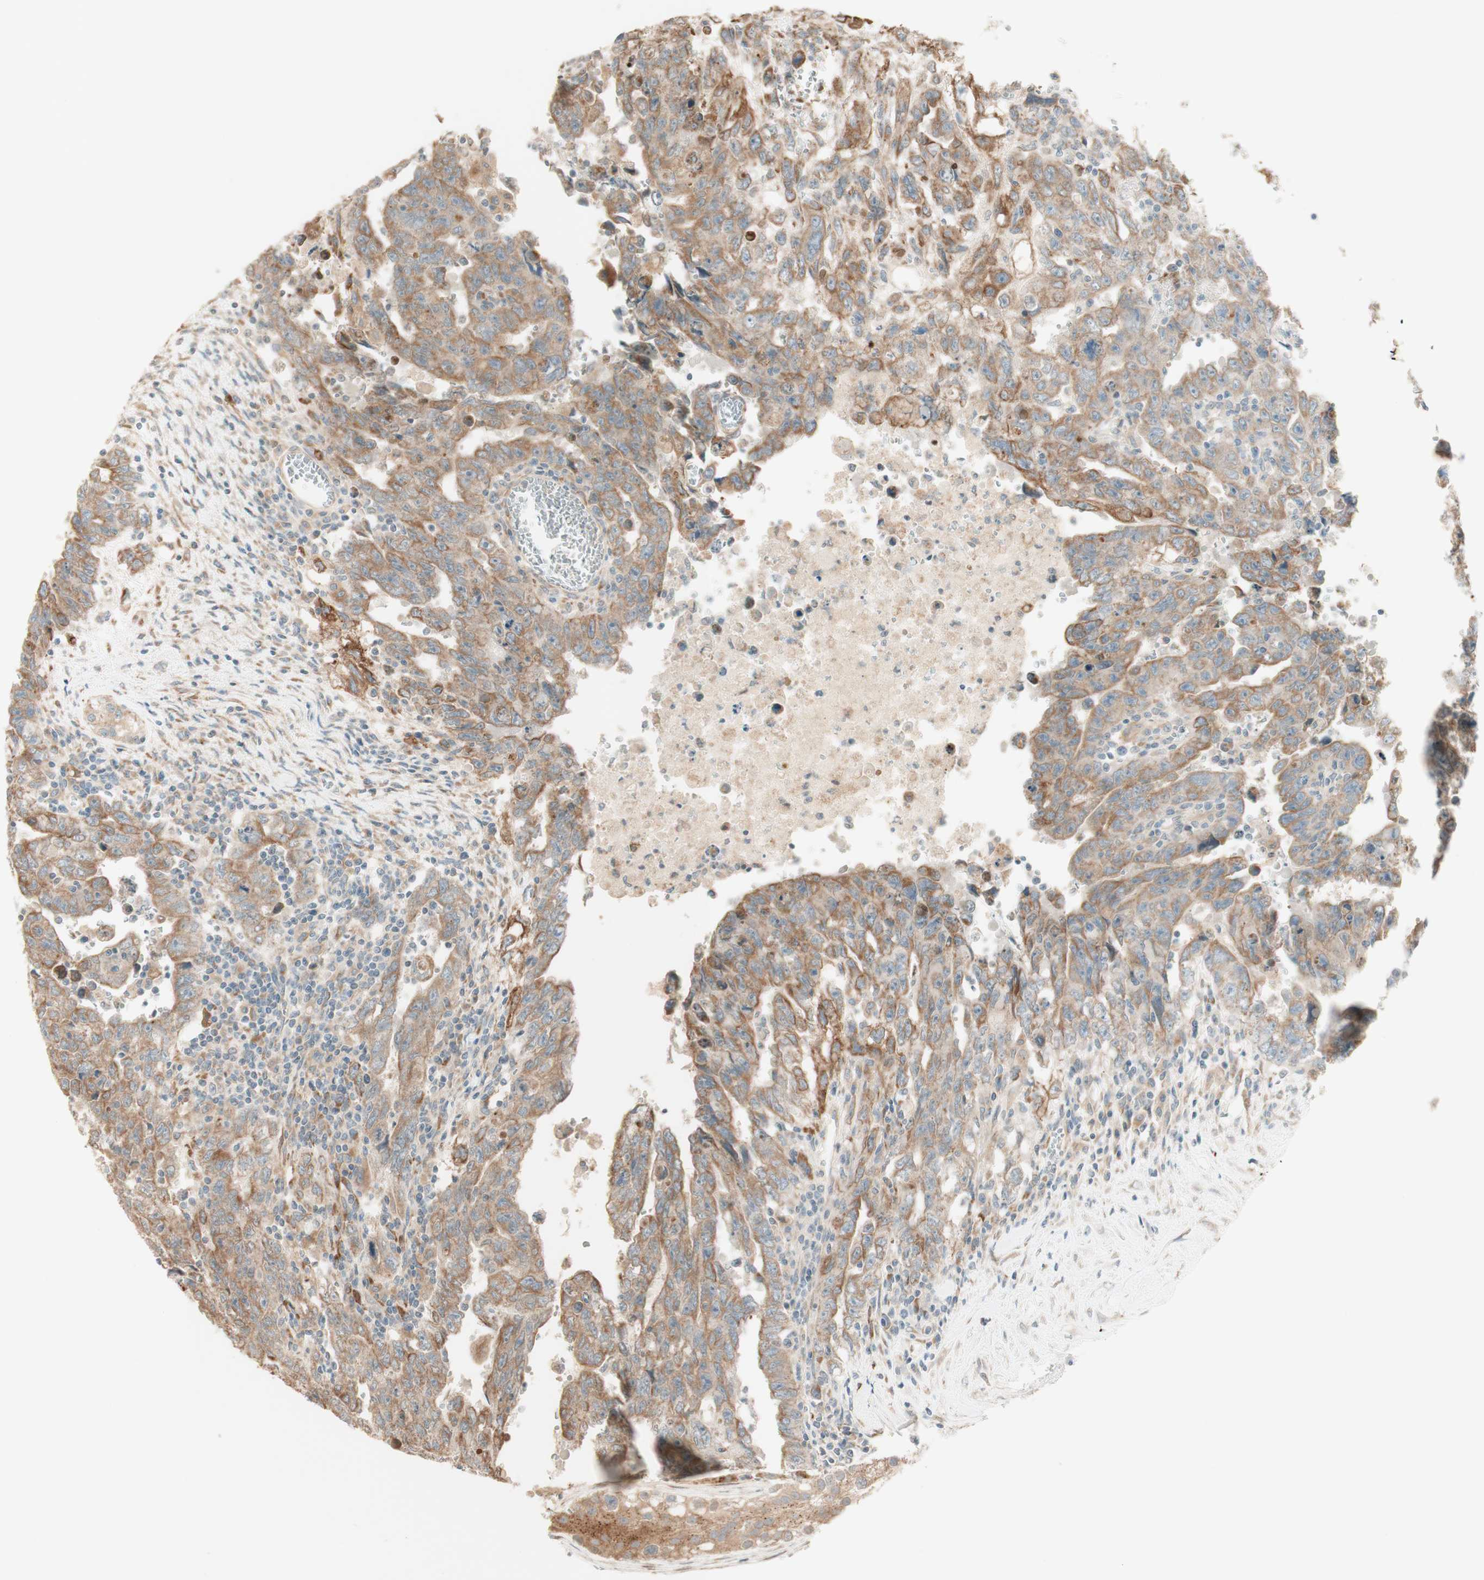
{"staining": {"intensity": "moderate", "quantity": ">75%", "location": "cytoplasmic/membranous"}, "tissue": "testis cancer", "cell_type": "Tumor cells", "image_type": "cancer", "snomed": [{"axis": "morphology", "description": "Carcinoma, Embryonal, NOS"}, {"axis": "topography", "description": "Testis"}], "caption": "Protein expression analysis of testis embryonal carcinoma exhibits moderate cytoplasmic/membranous positivity in about >75% of tumor cells.", "gene": "CLCN2", "patient": {"sex": "male", "age": 28}}